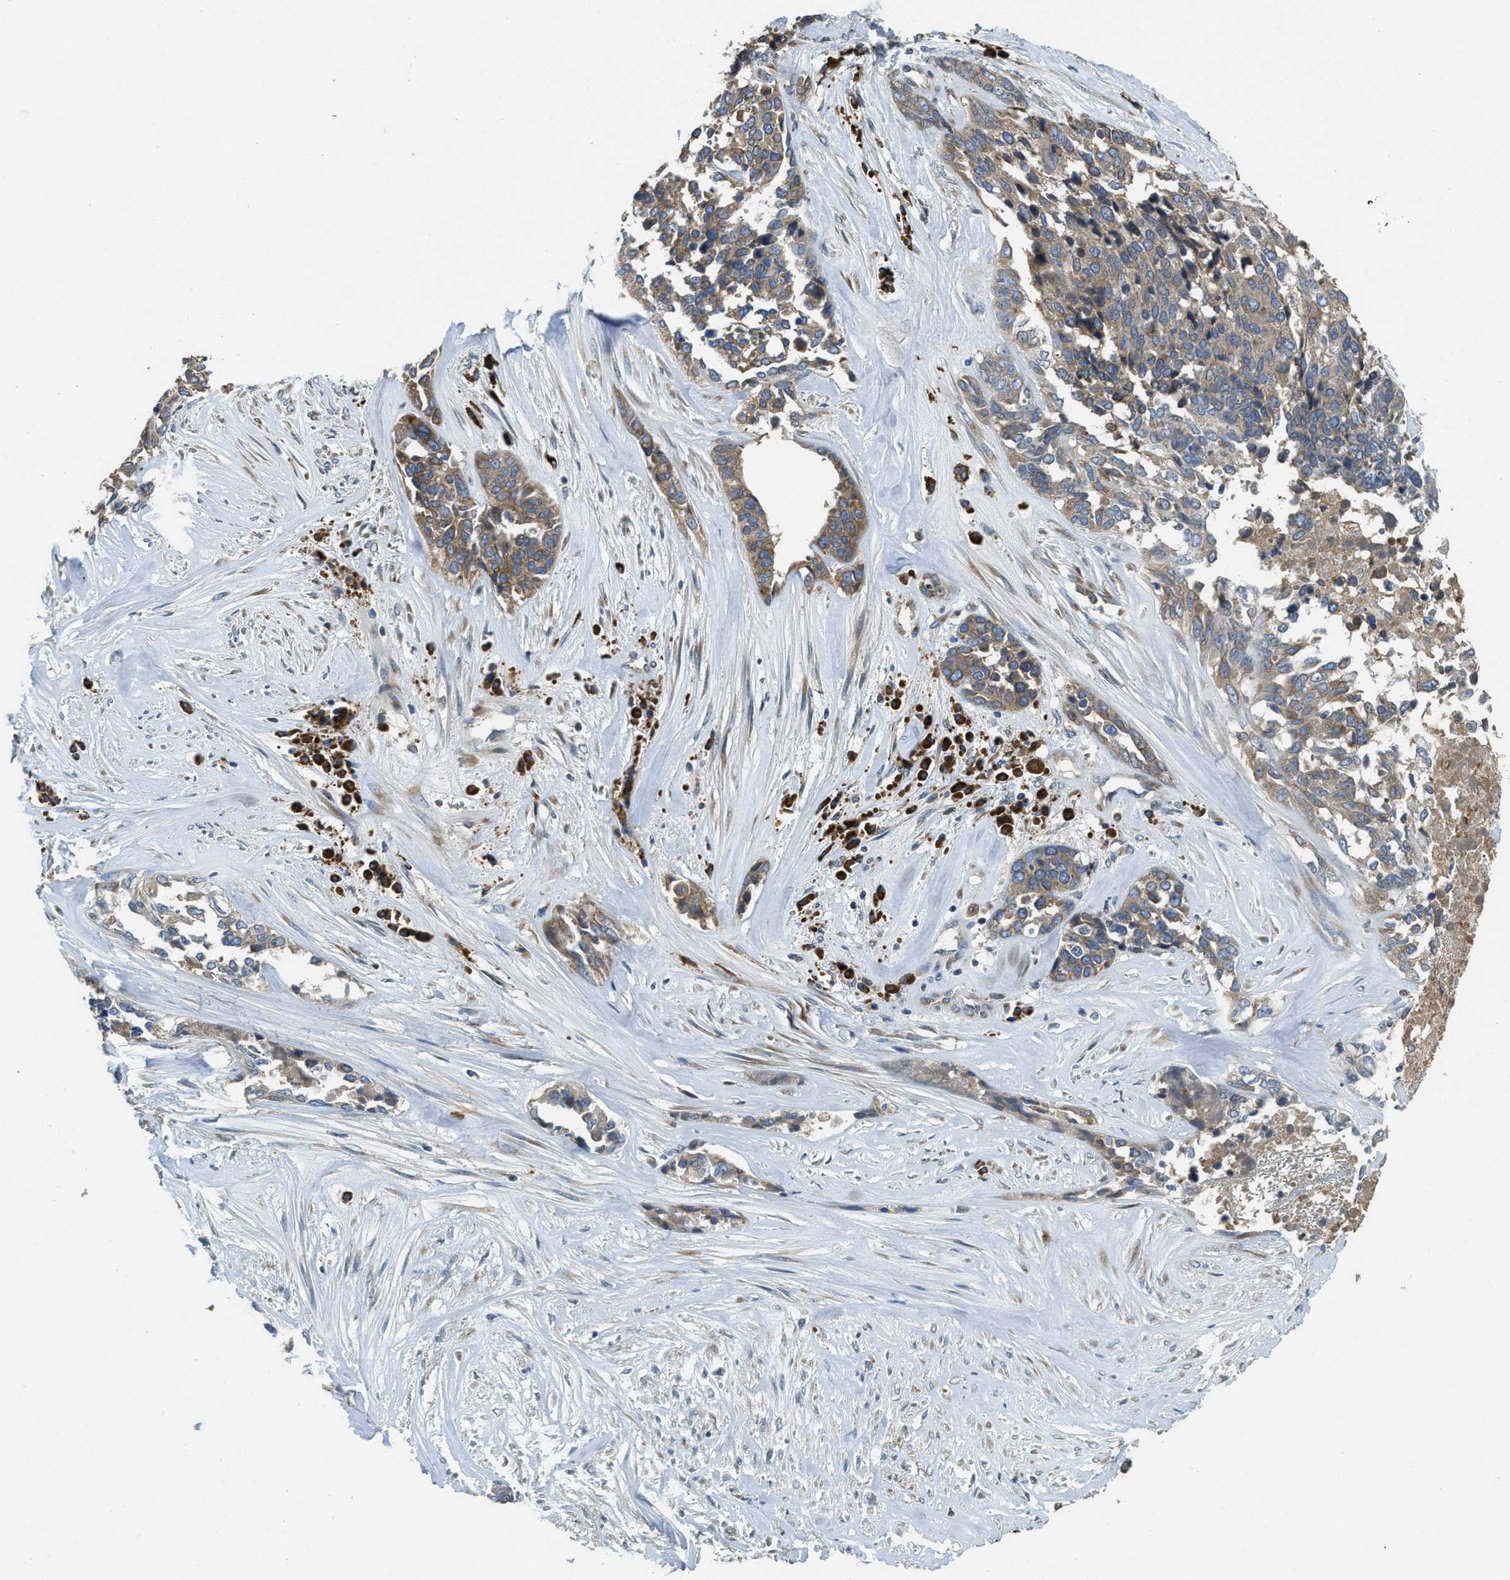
{"staining": {"intensity": "weak", "quantity": "25%-75%", "location": "cytoplasmic/membranous"}, "tissue": "ovarian cancer", "cell_type": "Tumor cells", "image_type": "cancer", "snomed": [{"axis": "morphology", "description": "Cystadenocarcinoma, serous, NOS"}, {"axis": "topography", "description": "Ovary"}], "caption": "Immunohistochemistry staining of ovarian cancer, which demonstrates low levels of weak cytoplasmic/membranous expression in approximately 25%-75% of tumor cells indicating weak cytoplasmic/membranous protein staining. The staining was performed using DAB (brown) for protein detection and nuclei were counterstained in hematoxylin (blue).", "gene": "SSR1", "patient": {"sex": "female", "age": 44}}